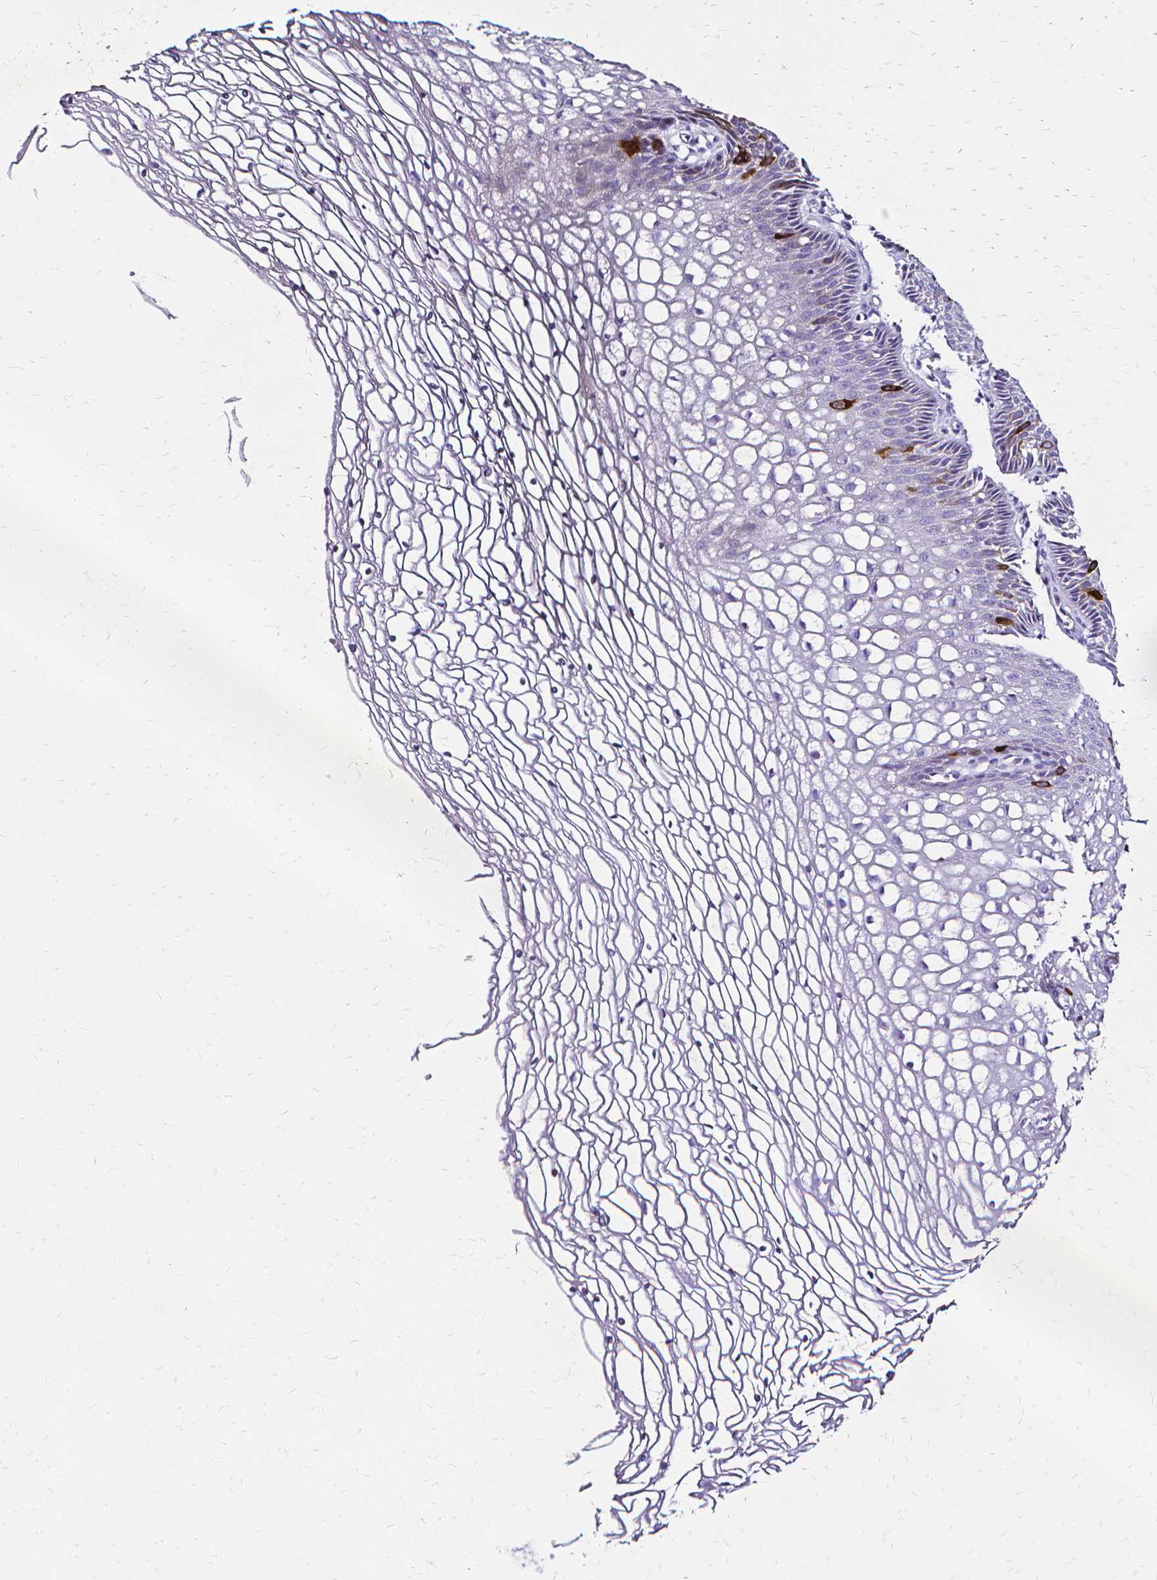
{"staining": {"intensity": "negative", "quantity": "none", "location": "none"}, "tissue": "cervix", "cell_type": "Glandular cells", "image_type": "normal", "snomed": [{"axis": "morphology", "description": "Normal tissue, NOS"}, {"axis": "topography", "description": "Cervix"}], "caption": "Immunohistochemistry (IHC) micrograph of benign cervix: cervix stained with DAB (3,3'-diaminobenzidine) displays no significant protein staining in glandular cells.", "gene": "CCNB1", "patient": {"sex": "female", "age": 36}}